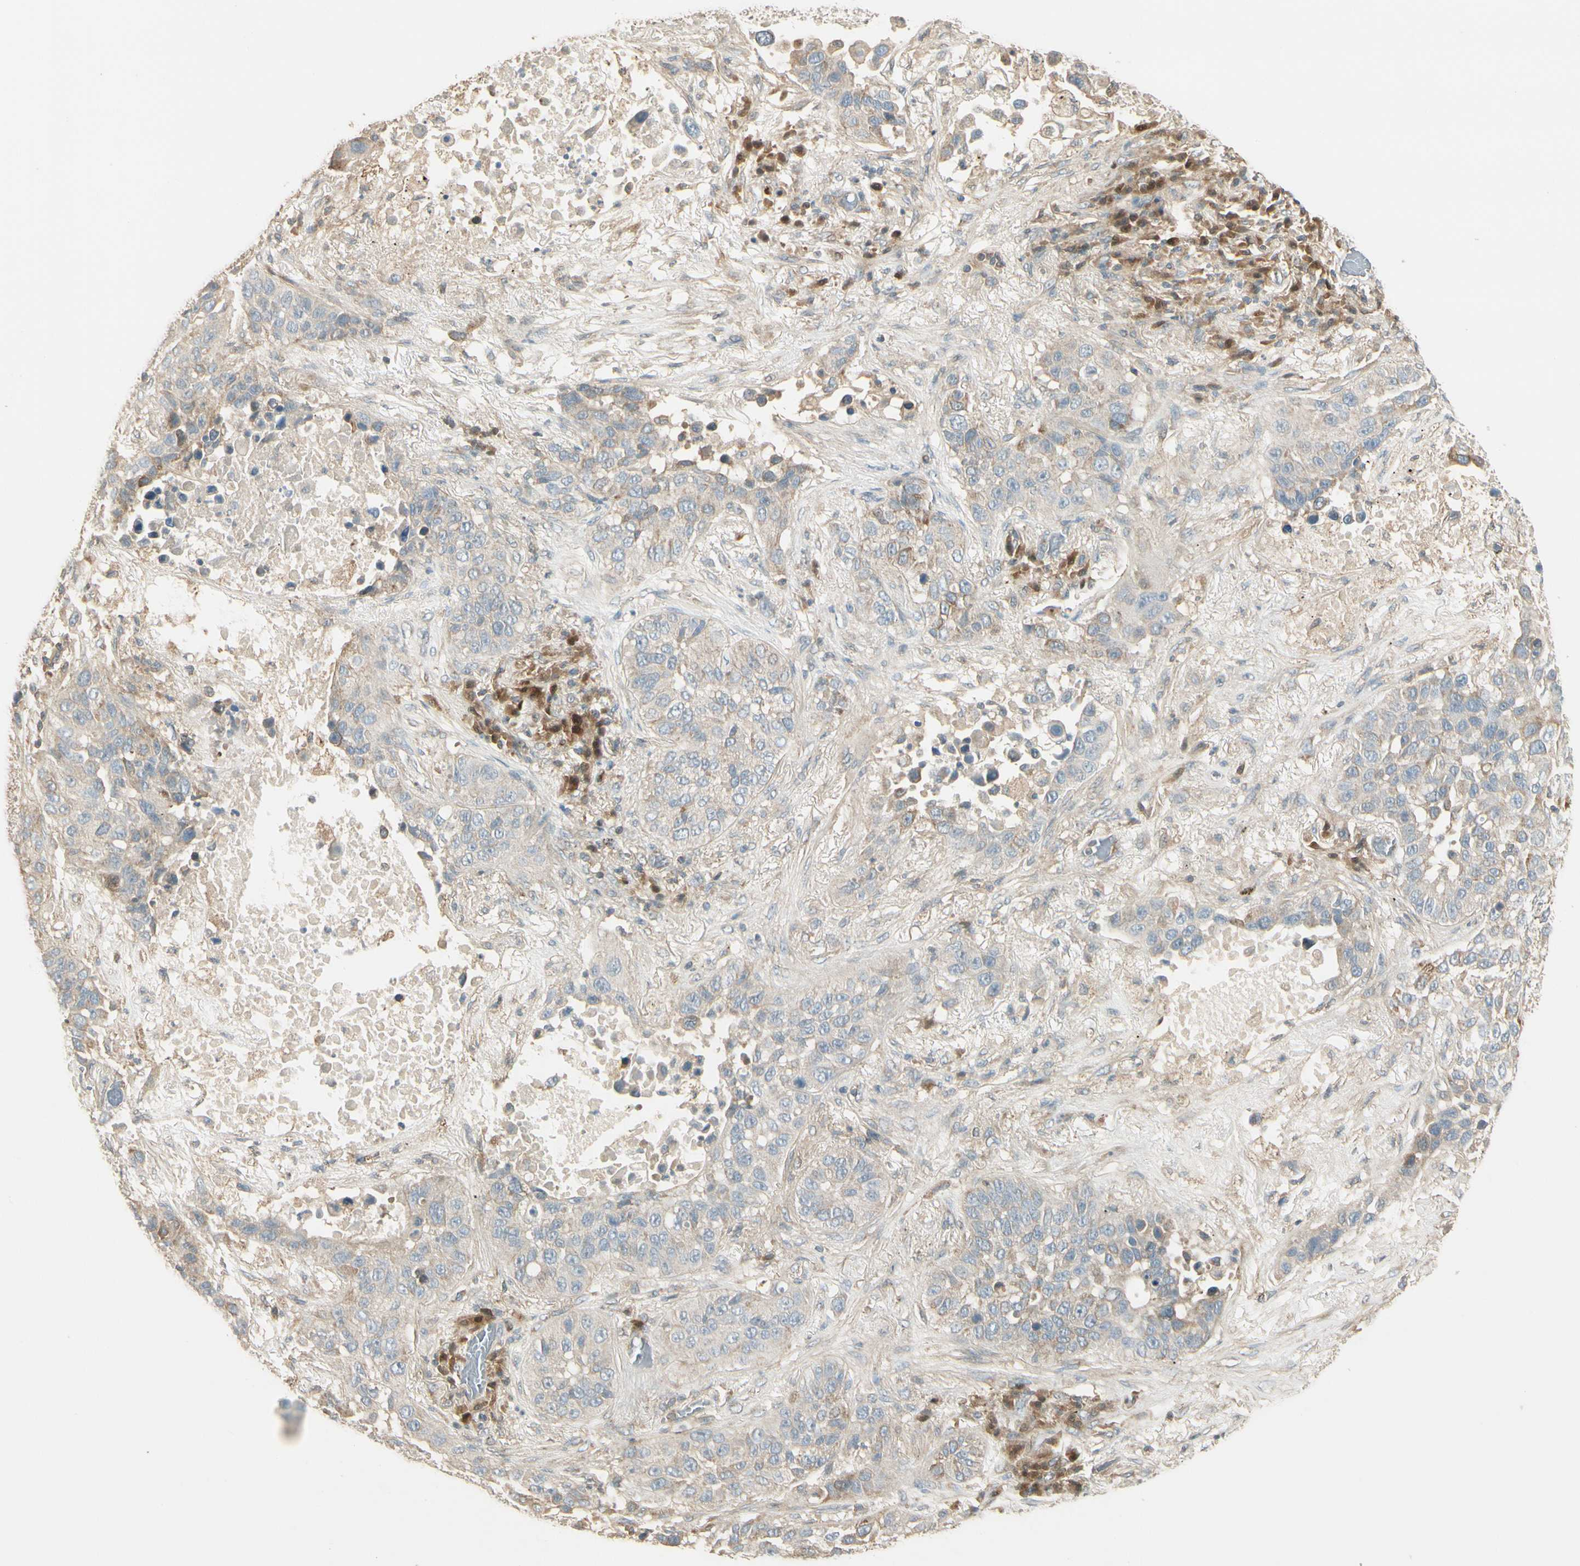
{"staining": {"intensity": "negative", "quantity": "none", "location": "none"}, "tissue": "lung cancer", "cell_type": "Tumor cells", "image_type": "cancer", "snomed": [{"axis": "morphology", "description": "Squamous cell carcinoma, NOS"}, {"axis": "topography", "description": "Lung"}], "caption": "An immunohistochemistry (IHC) histopathology image of squamous cell carcinoma (lung) is shown. There is no staining in tumor cells of squamous cell carcinoma (lung).", "gene": "PLXNA1", "patient": {"sex": "male", "age": 57}}